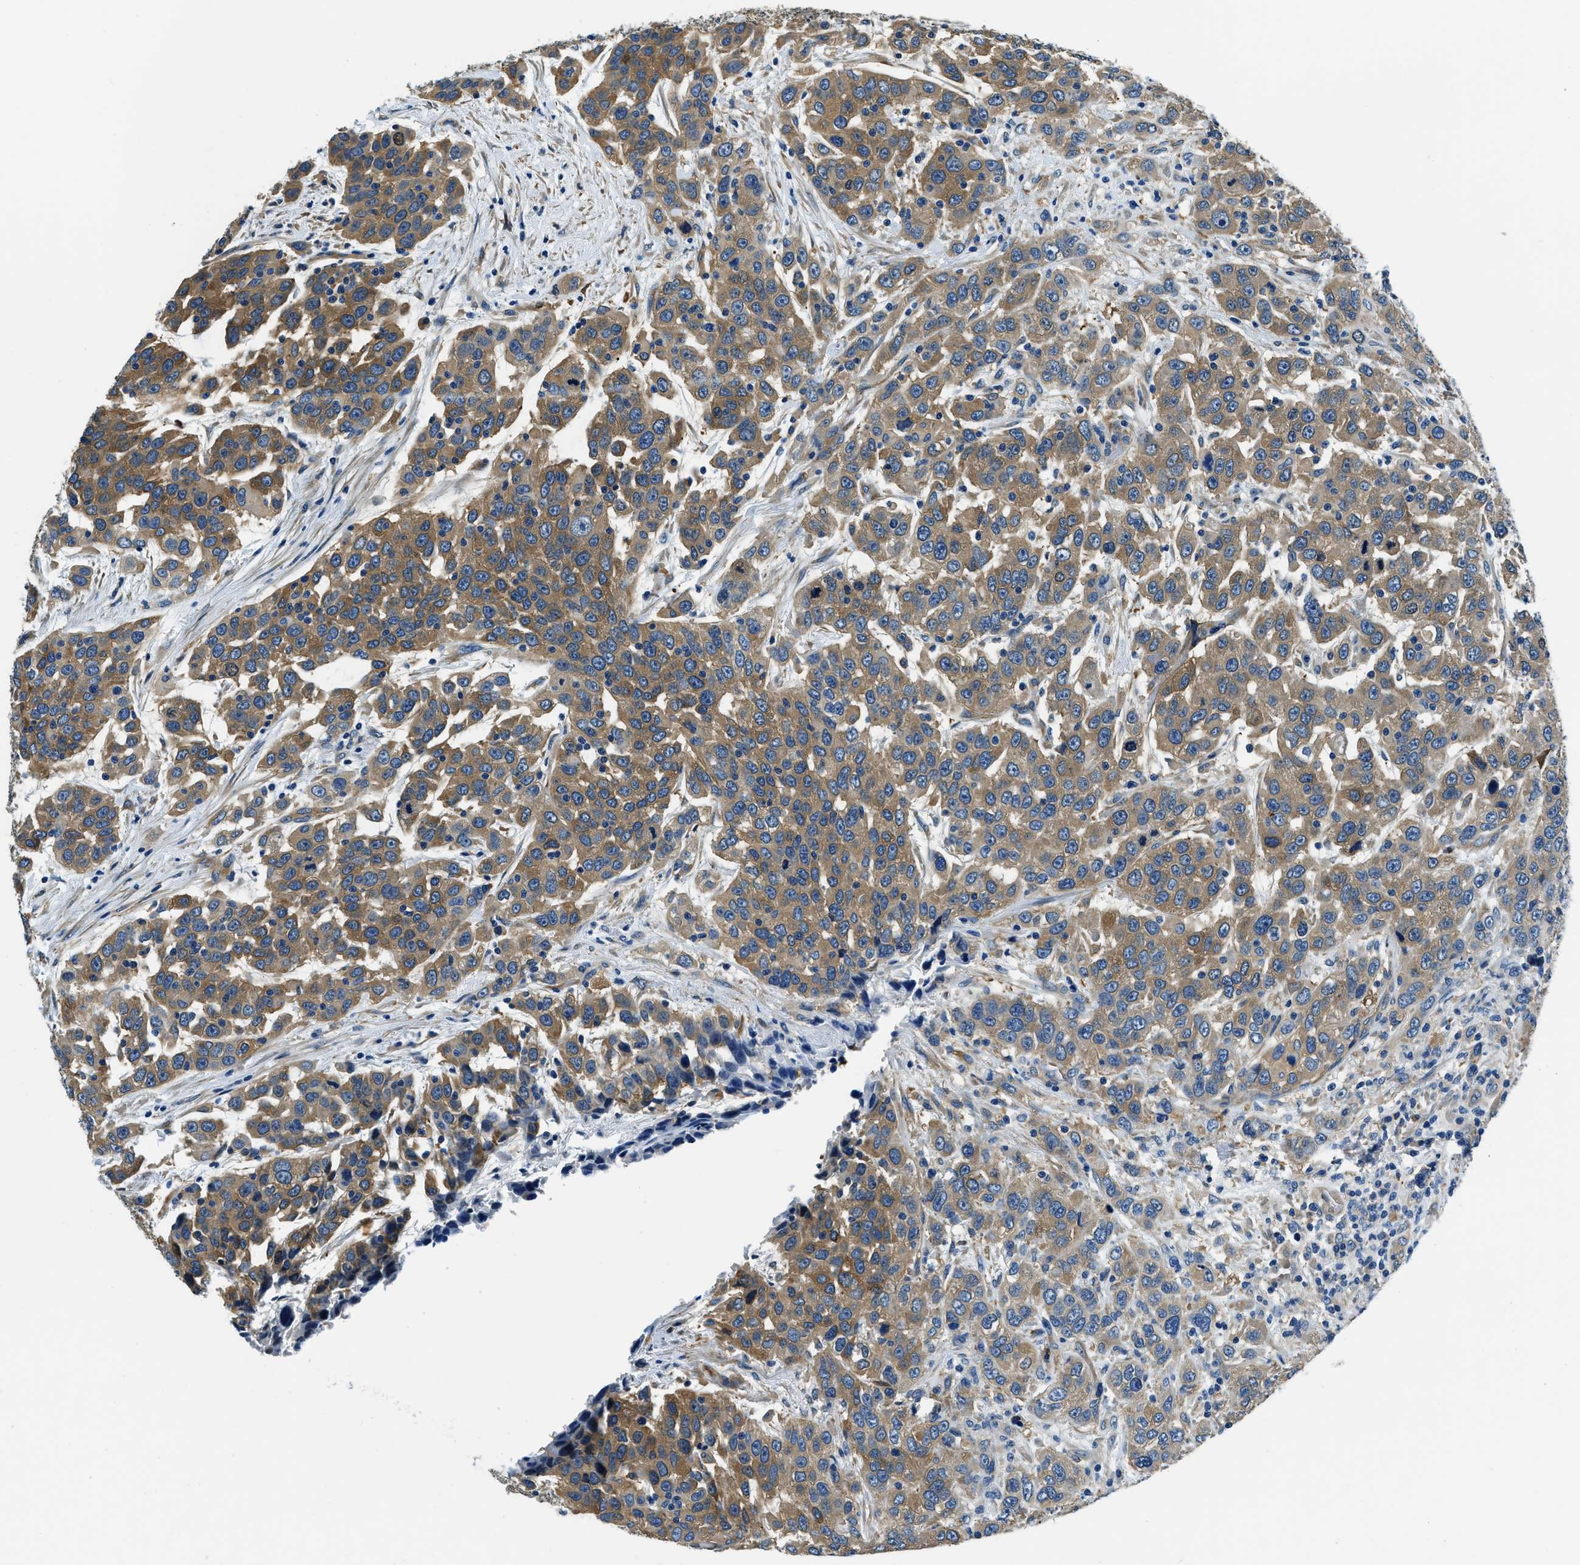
{"staining": {"intensity": "moderate", "quantity": ">75%", "location": "cytoplasmic/membranous"}, "tissue": "urothelial cancer", "cell_type": "Tumor cells", "image_type": "cancer", "snomed": [{"axis": "morphology", "description": "Urothelial carcinoma, High grade"}, {"axis": "topography", "description": "Urinary bladder"}], "caption": "IHC (DAB (3,3'-diaminobenzidine)) staining of urothelial cancer shows moderate cytoplasmic/membranous protein positivity in about >75% of tumor cells.", "gene": "TWF1", "patient": {"sex": "female", "age": 80}}